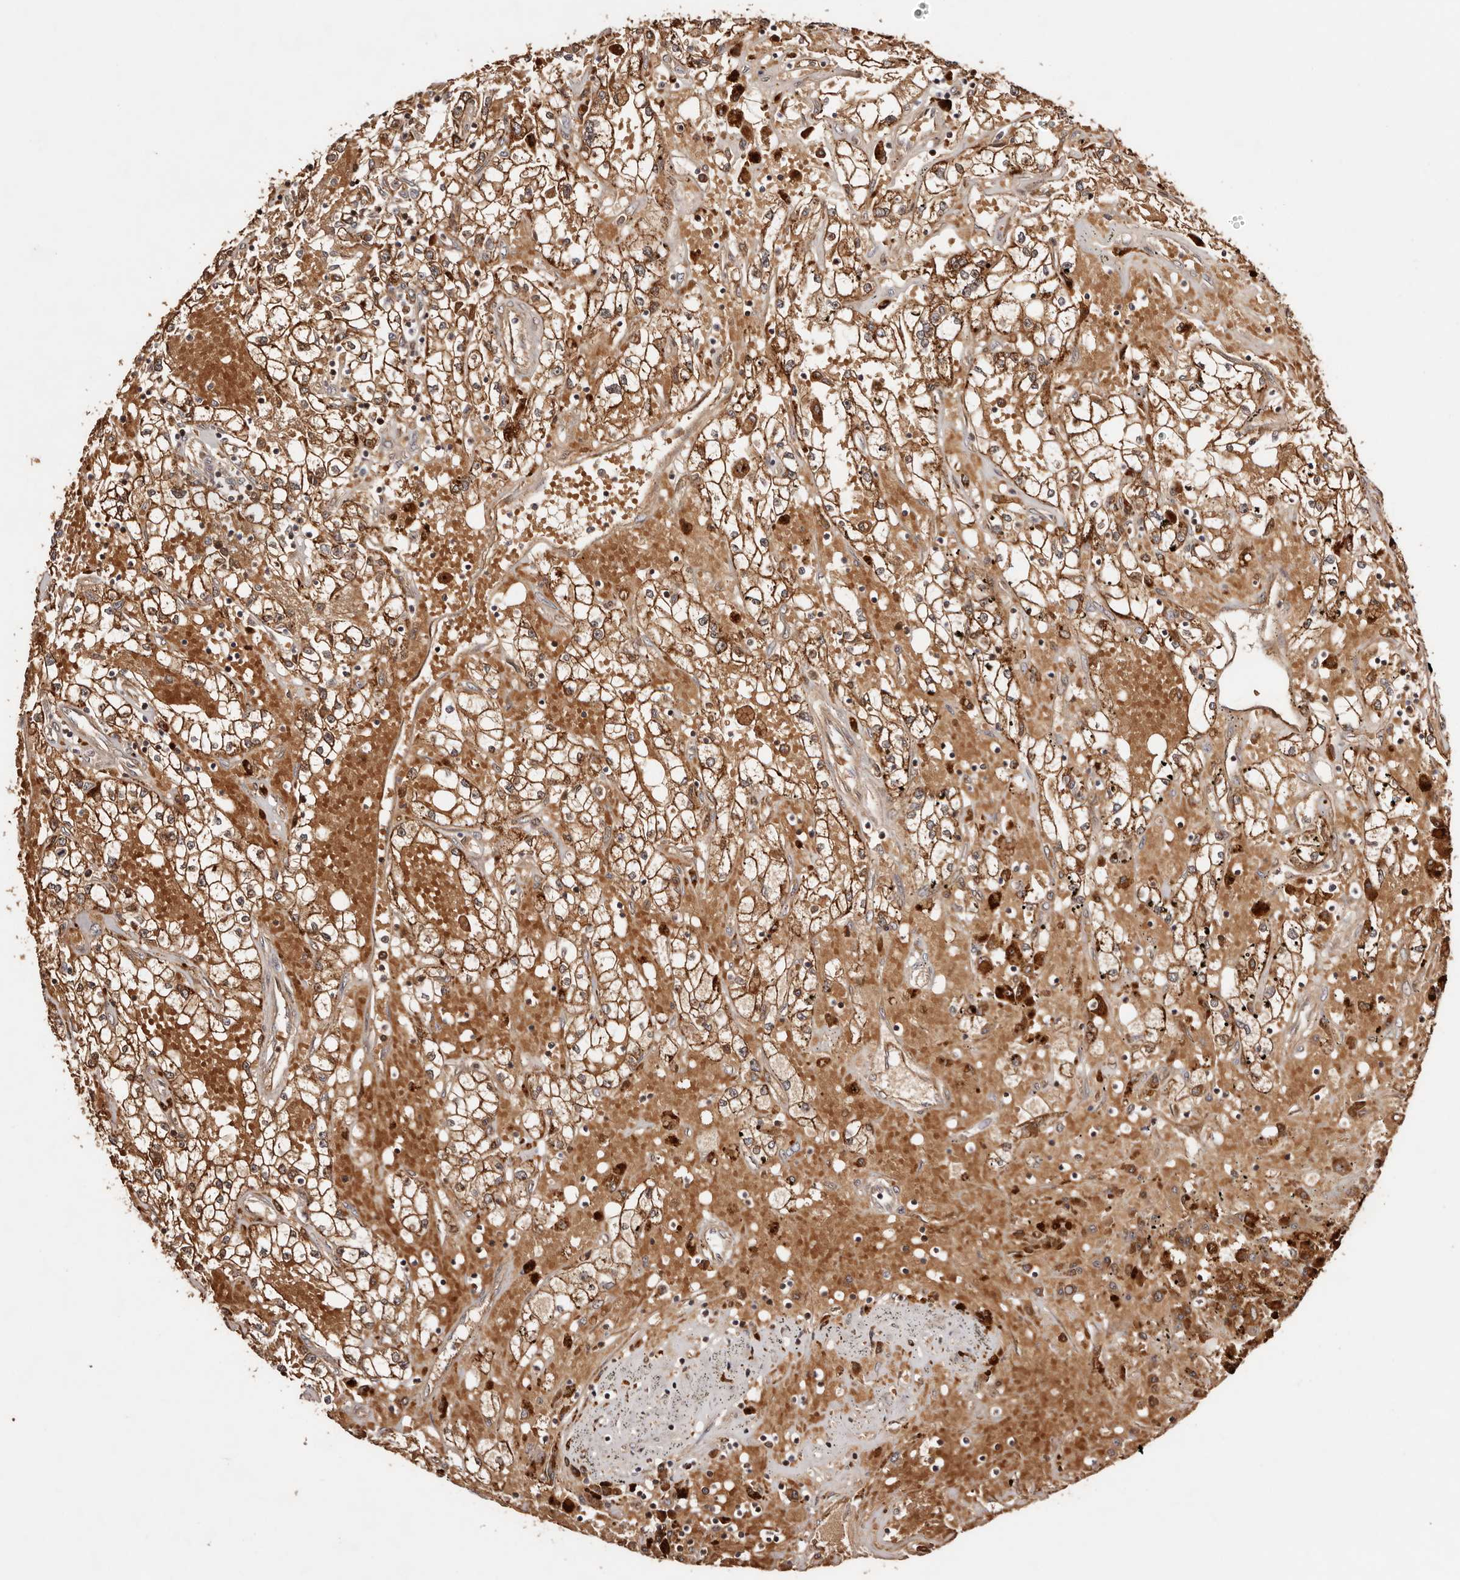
{"staining": {"intensity": "strong", "quantity": ">75%", "location": "cytoplasmic/membranous,nuclear"}, "tissue": "renal cancer", "cell_type": "Tumor cells", "image_type": "cancer", "snomed": [{"axis": "morphology", "description": "Adenocarcinoma, NOS"}, {"axis": "topography", "description": "Kidney"}], "caption": "Strong cytoplasmic/membranous and nuclear positivity is identified in approximately >75% of tumor cells in adenocarcinoma (renal). Nuclei are stained in blue.", "gene": "PTPN22", "patient": {"sex": "male", "age": 56}}